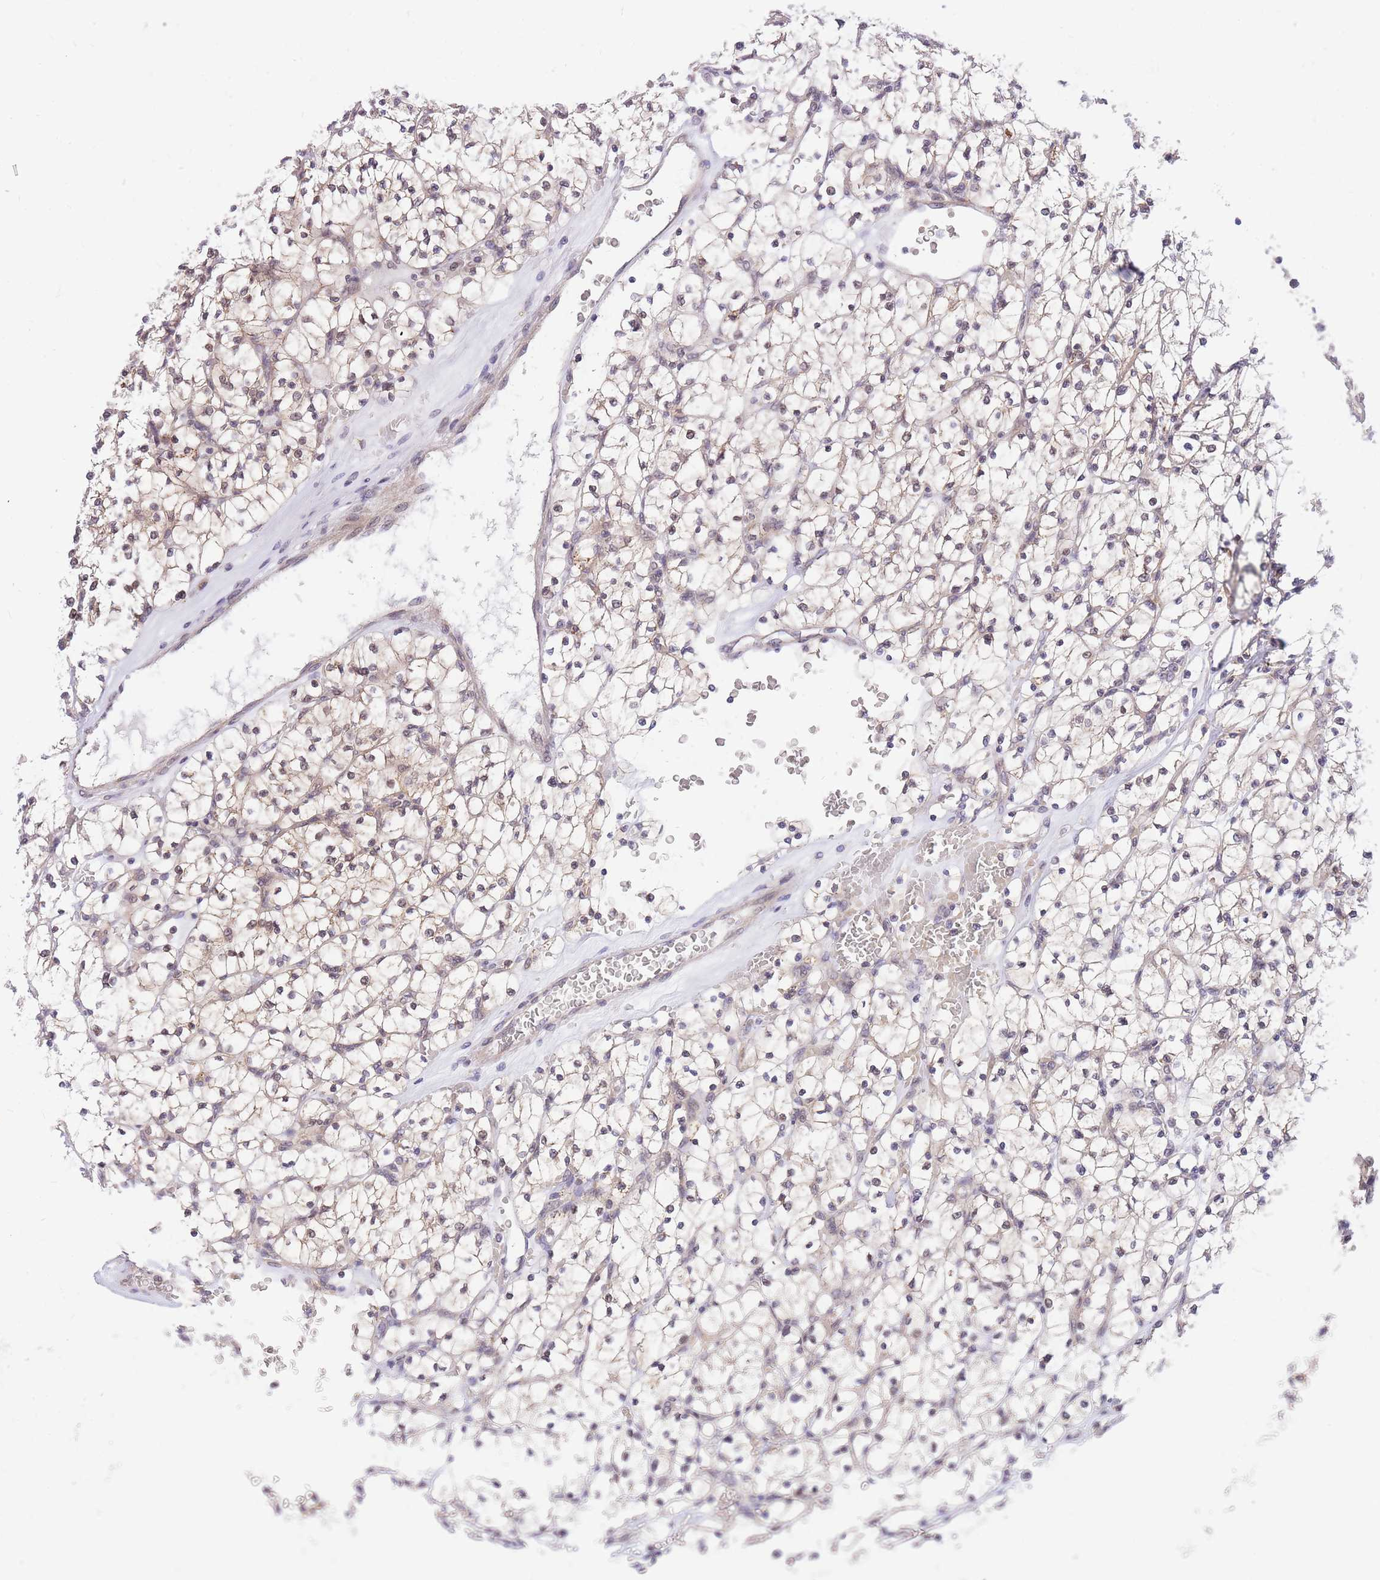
{"staining": {"intensity": "weak", "quantity": "25%-75%", "location": "cytoplasmic/membranous,nuclear"}, "tissue": "renal cancer", "cell_type": "Tumor cells", "image_type": "cancer", "snomed": [{"axis": "morphology", "description": "Adenocarcinoma, NOS"}, {"axis": "topography", "description": "Kidney"}], "caption": "A brown stain shows weak cytoplasmic/membranous and nuclear expression of a protein in renal cancer tumor cells. (Stains: DAB in brown, nuclei in blue, Microscopy: brightfield microscopy at high magnification).", "gene": "MINDY2", "patient": {"sex": "female", "age": 64}}